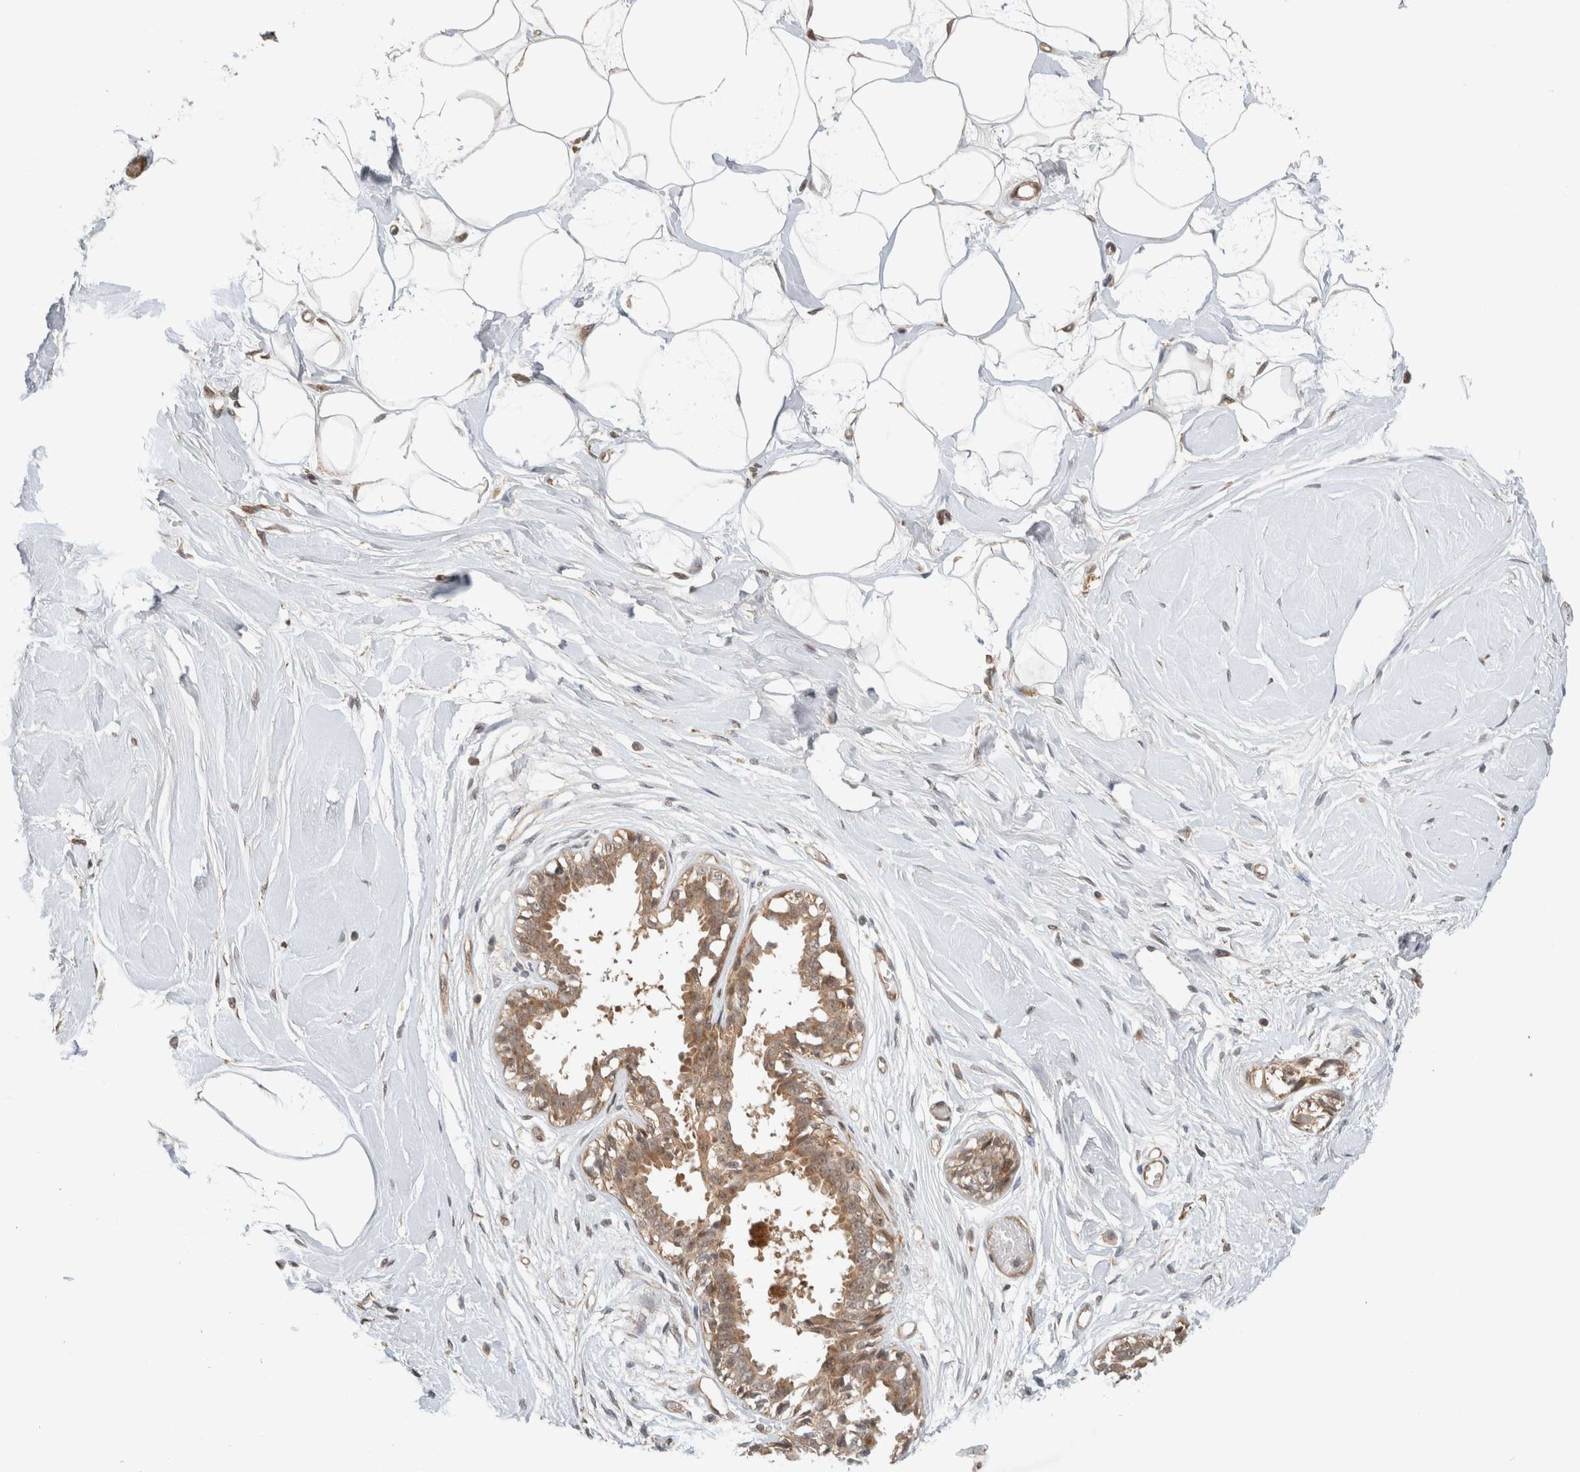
{"staining": {"intensity": "moderate", "quantity": ">75%", "location": "cytoplasmic/membranous"}, "tissue": "breast", "cell_type": "Adipocytes", "image_type": "normal", "snomed": [{"axis": "morphology", "description": "Normal tissue, NOS"}, {"axis": "topography", "description": "Breast"}], "caption": "This histopathology image reveals immunohistochemistry (IHC) staining of benign human breast, with medium moderate cytoplasmic/membranous expression in about >75% of adipocytes.", "gene": "CAAP1", "patient": {"sex": "female", "age": 45}}